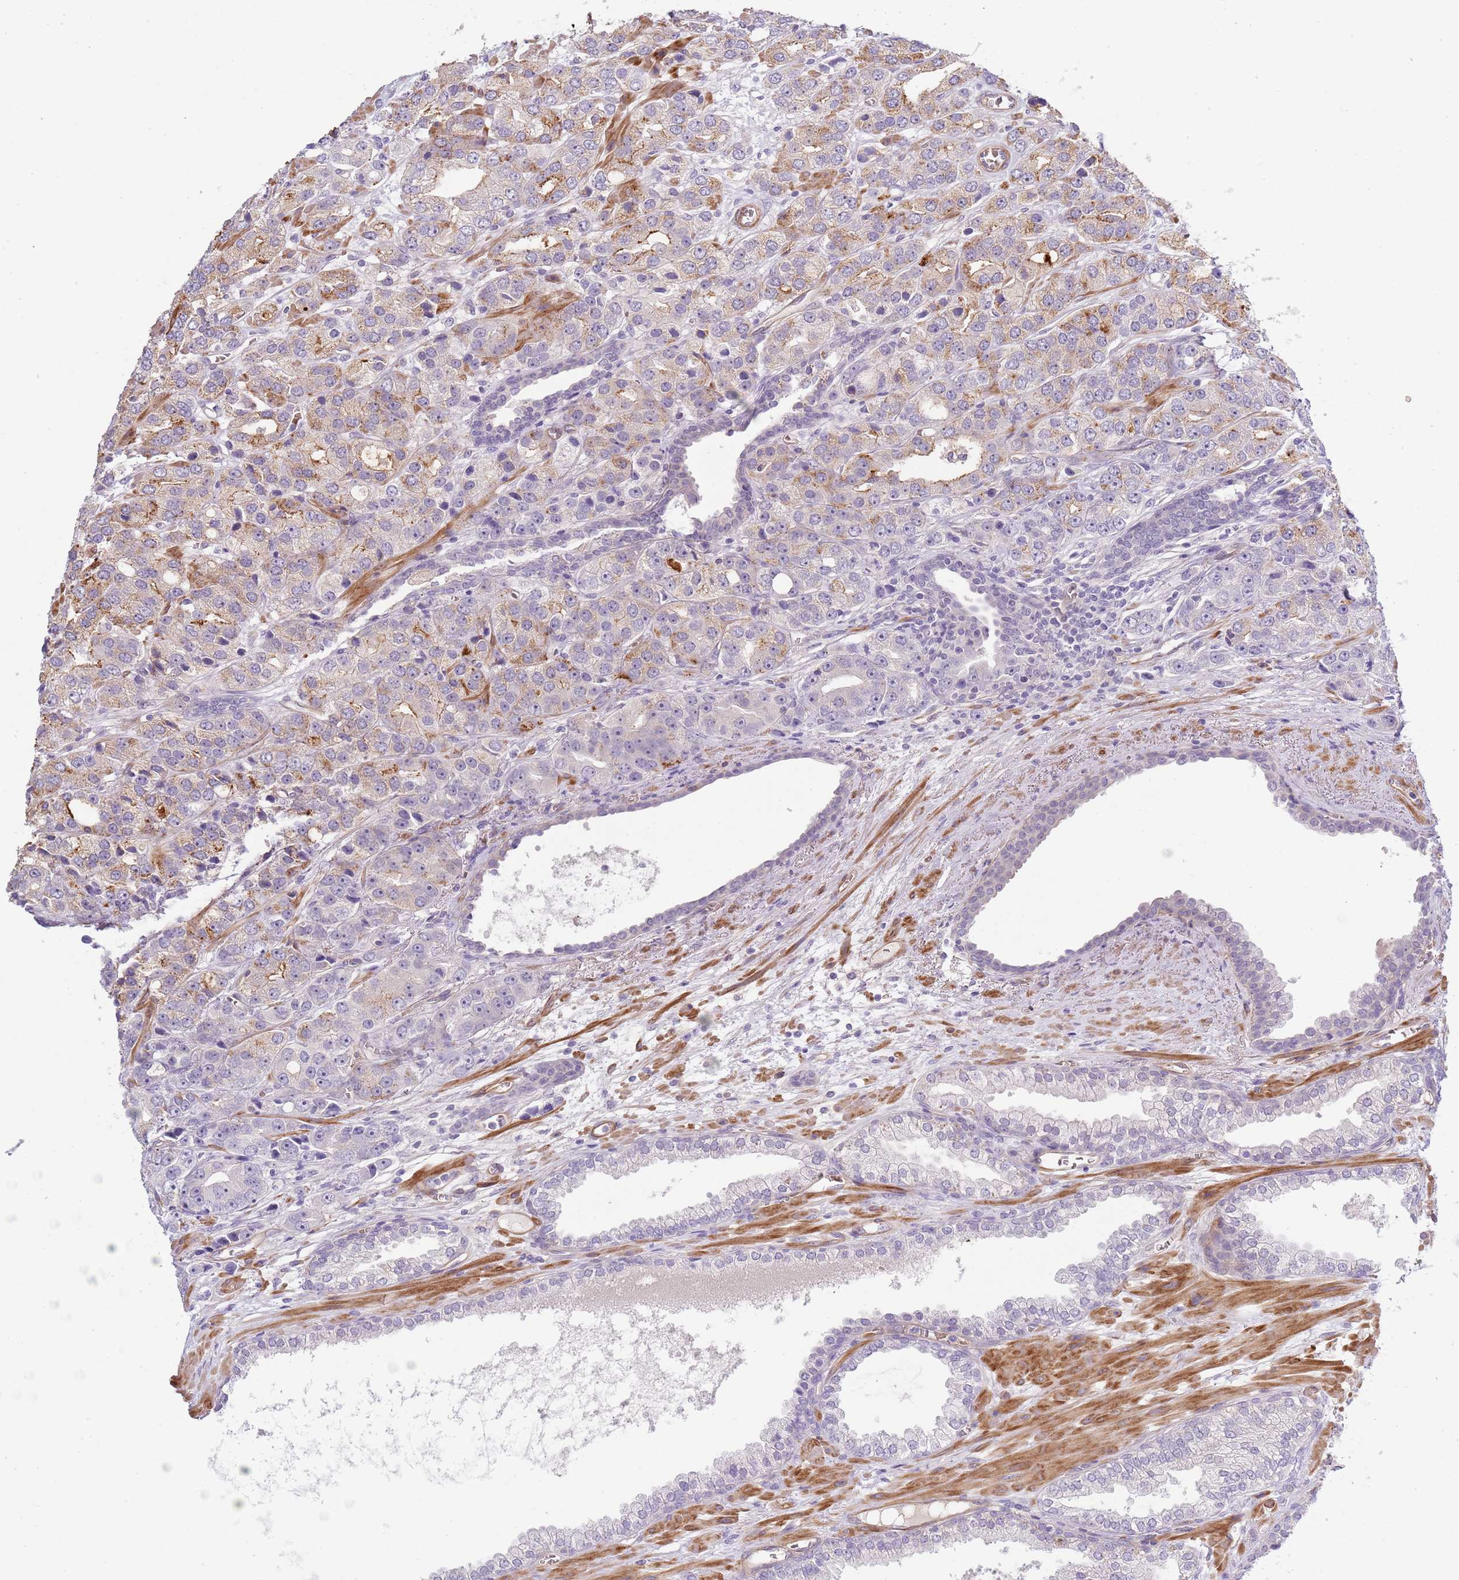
{"staining": {"intensity": "moderate", "quantity": "<25%", "location": "cytoplasmic/membranous"}, "tissue": "prostate cancer", "cell_type": "Tumor cells", "image_type": "cancer", "snomed": [{"axis": "morphology", "description": "Adenocarcinoma, High grade"}, {"axis": "topography", "description": "Prostate"}], "caption": "Prostate cancer (adenocarcinoma (high-grade)) tissue exhibits moderate cytoplasmic/membranous positivity in approximately <25% of tumor cells", "gene": "TINAGL1", "patient": {"sex": "male", "age": 71}}